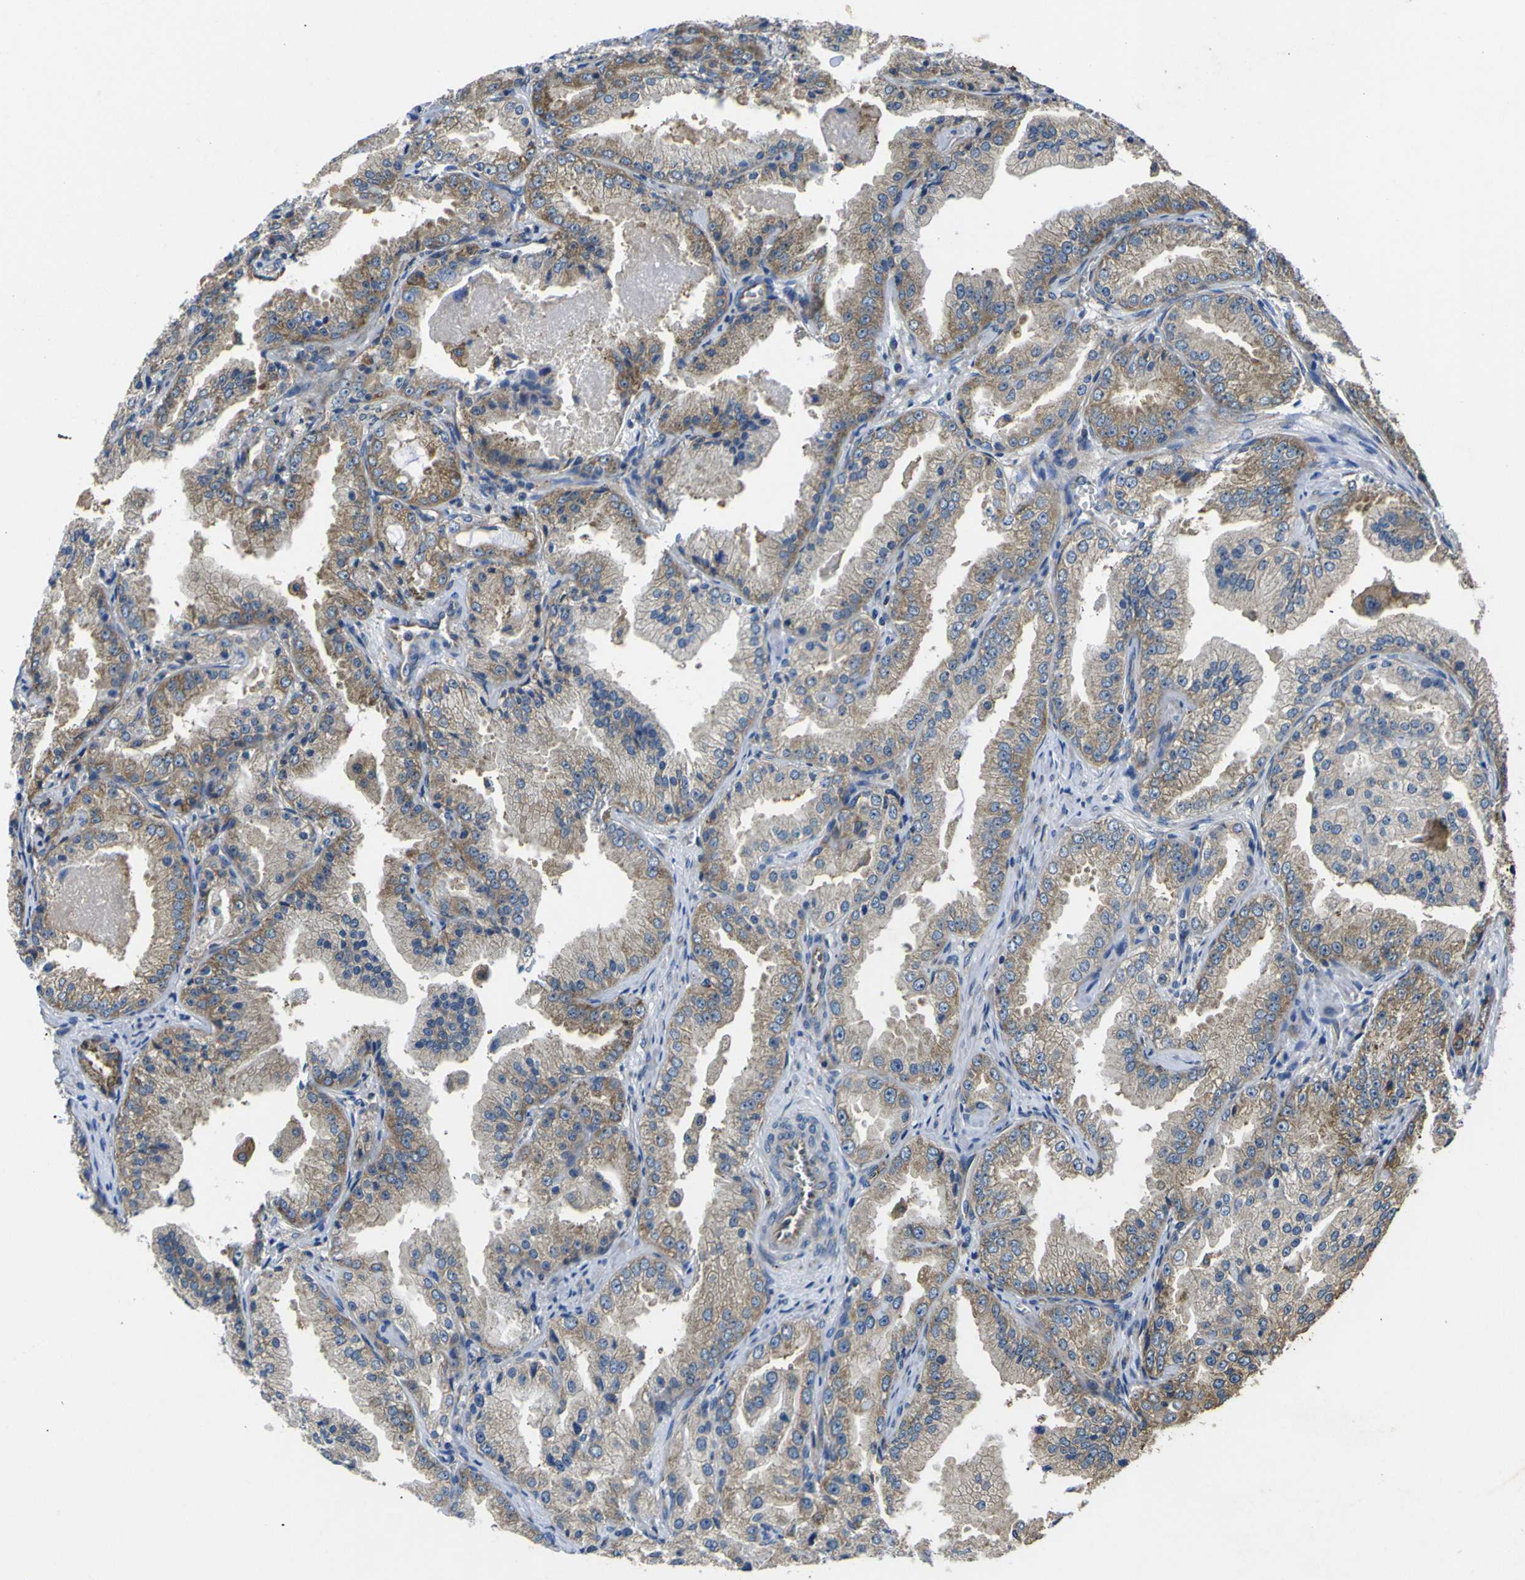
{"staining": {"intensity": "weak", "quantity": ">75%", "location": "cytoplasmic/membranous"}, "tissue": "prostate cancer", "cell_type": "Tumor cells", "image_type": "cancer", "snomed": [{"axis": "morphology", "description": "Adenocarcinoma, High grade"}, {"axis": "topography", "description": "Prostate"}], "caption": "IHC histopathology image of prostate cancer (adenocarcinoma (high-grade)) stained for a protein (brown), which reveals low levels of weak cytoplasmic/membranous staining in about >75% of tumor cells.", "gene": "RPSA", "patient": {"sex": "male", "age": 61}}